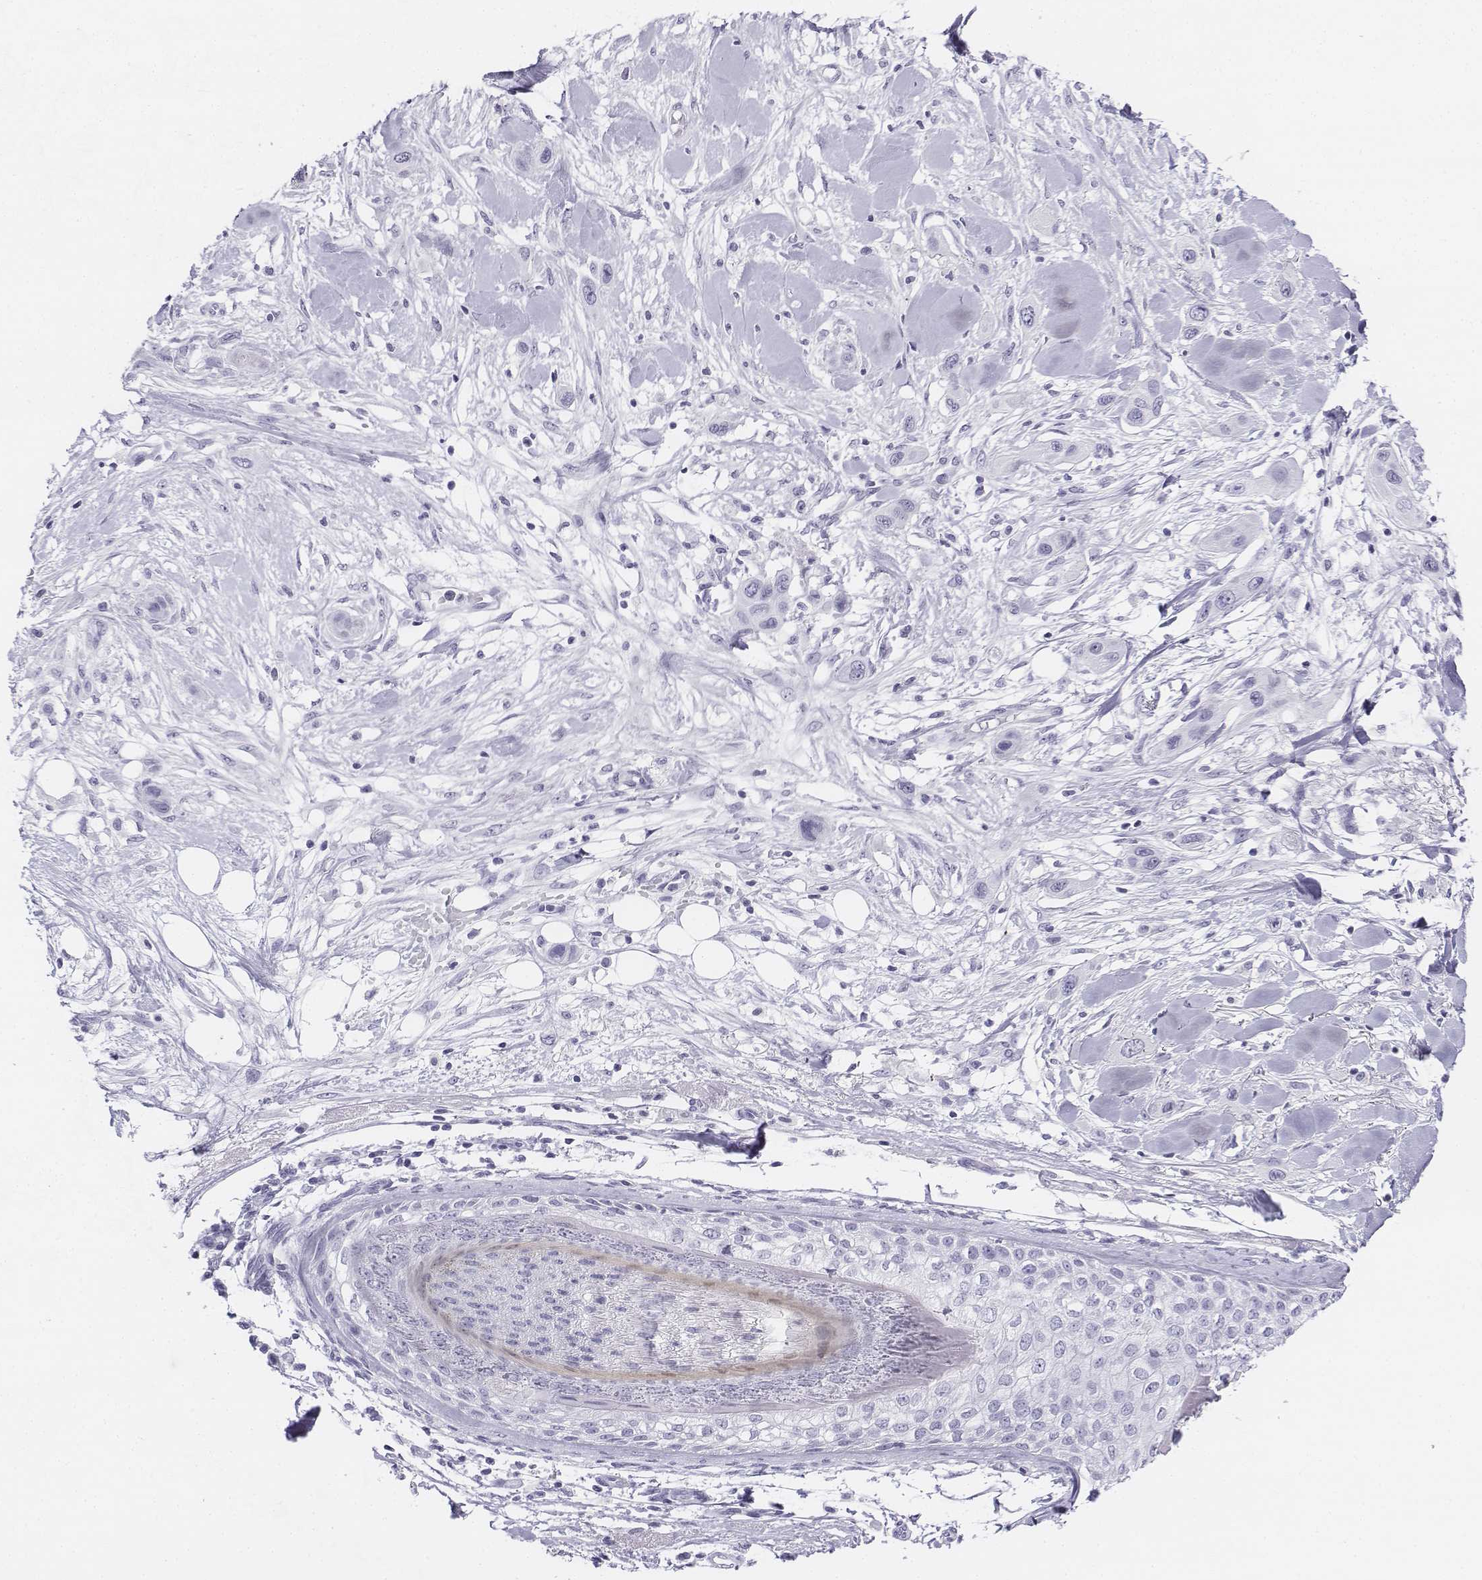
{"staining": {"intensity": "negative", "quantity": "none", "location": "none"}, "tissue": "skin cancer", "cell_type": "Tumor cells", "image_type": "cancer", "snomed": [{"axis": "morphology", "description": "Squamous cell carcinoma, NOS"}, {"axis": "topography", "description": "Skin"}], "caption": "Immunohistochemistry (IHC) of skin cancer (squamous cell carcinoma) reveals no expression in tumor cells. The staining was performed using DAB (3,3'-diaminobenzidine) to visualize the protein expression in brown, while the nuclei were stained in blue with hematoxylin (Magnification: 20x).", "gene": "UCN2", "patient": {"sex": "male", "age": 79}}